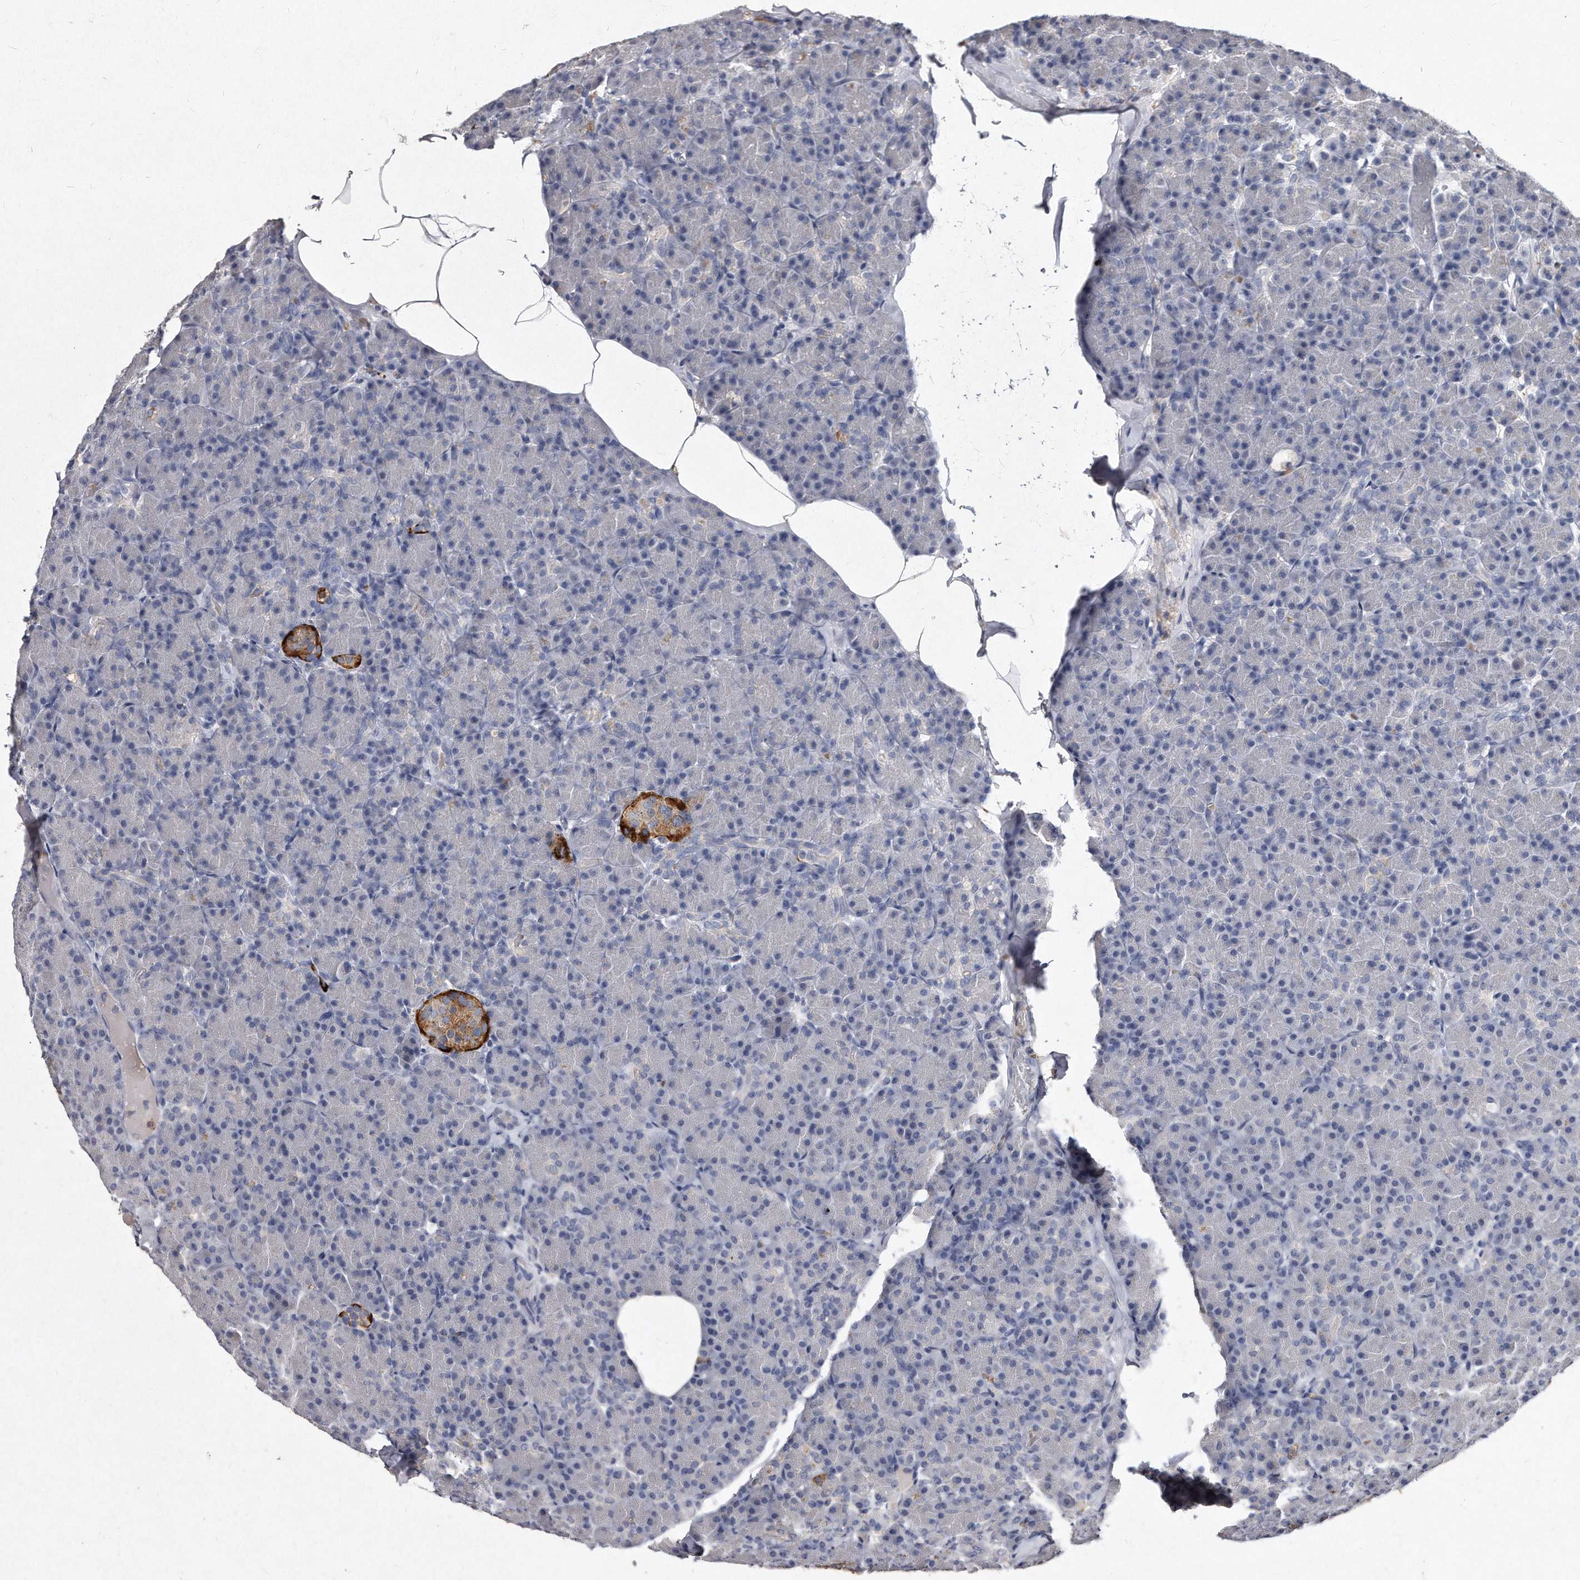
{"staining": {"intensity": "negative", "quantity": "none", "location": "none"}, "tissue": "pancreas", "cell_type": "Exocrine glandular cells", "image_type": "normal", "snomed": [{"axis": "morphology", "description": "Normal tissue, NOS"}, {"axis": "topography", "description": "Pancreas"}], "caption": "Immunohistochemistry image of unremarkable human pancreas stained for a protein (brown), which exhibits no expression in exocrine glandular cells.", "gene": "KLHDC3", "patient": {"sex": "female", "age": 43}}